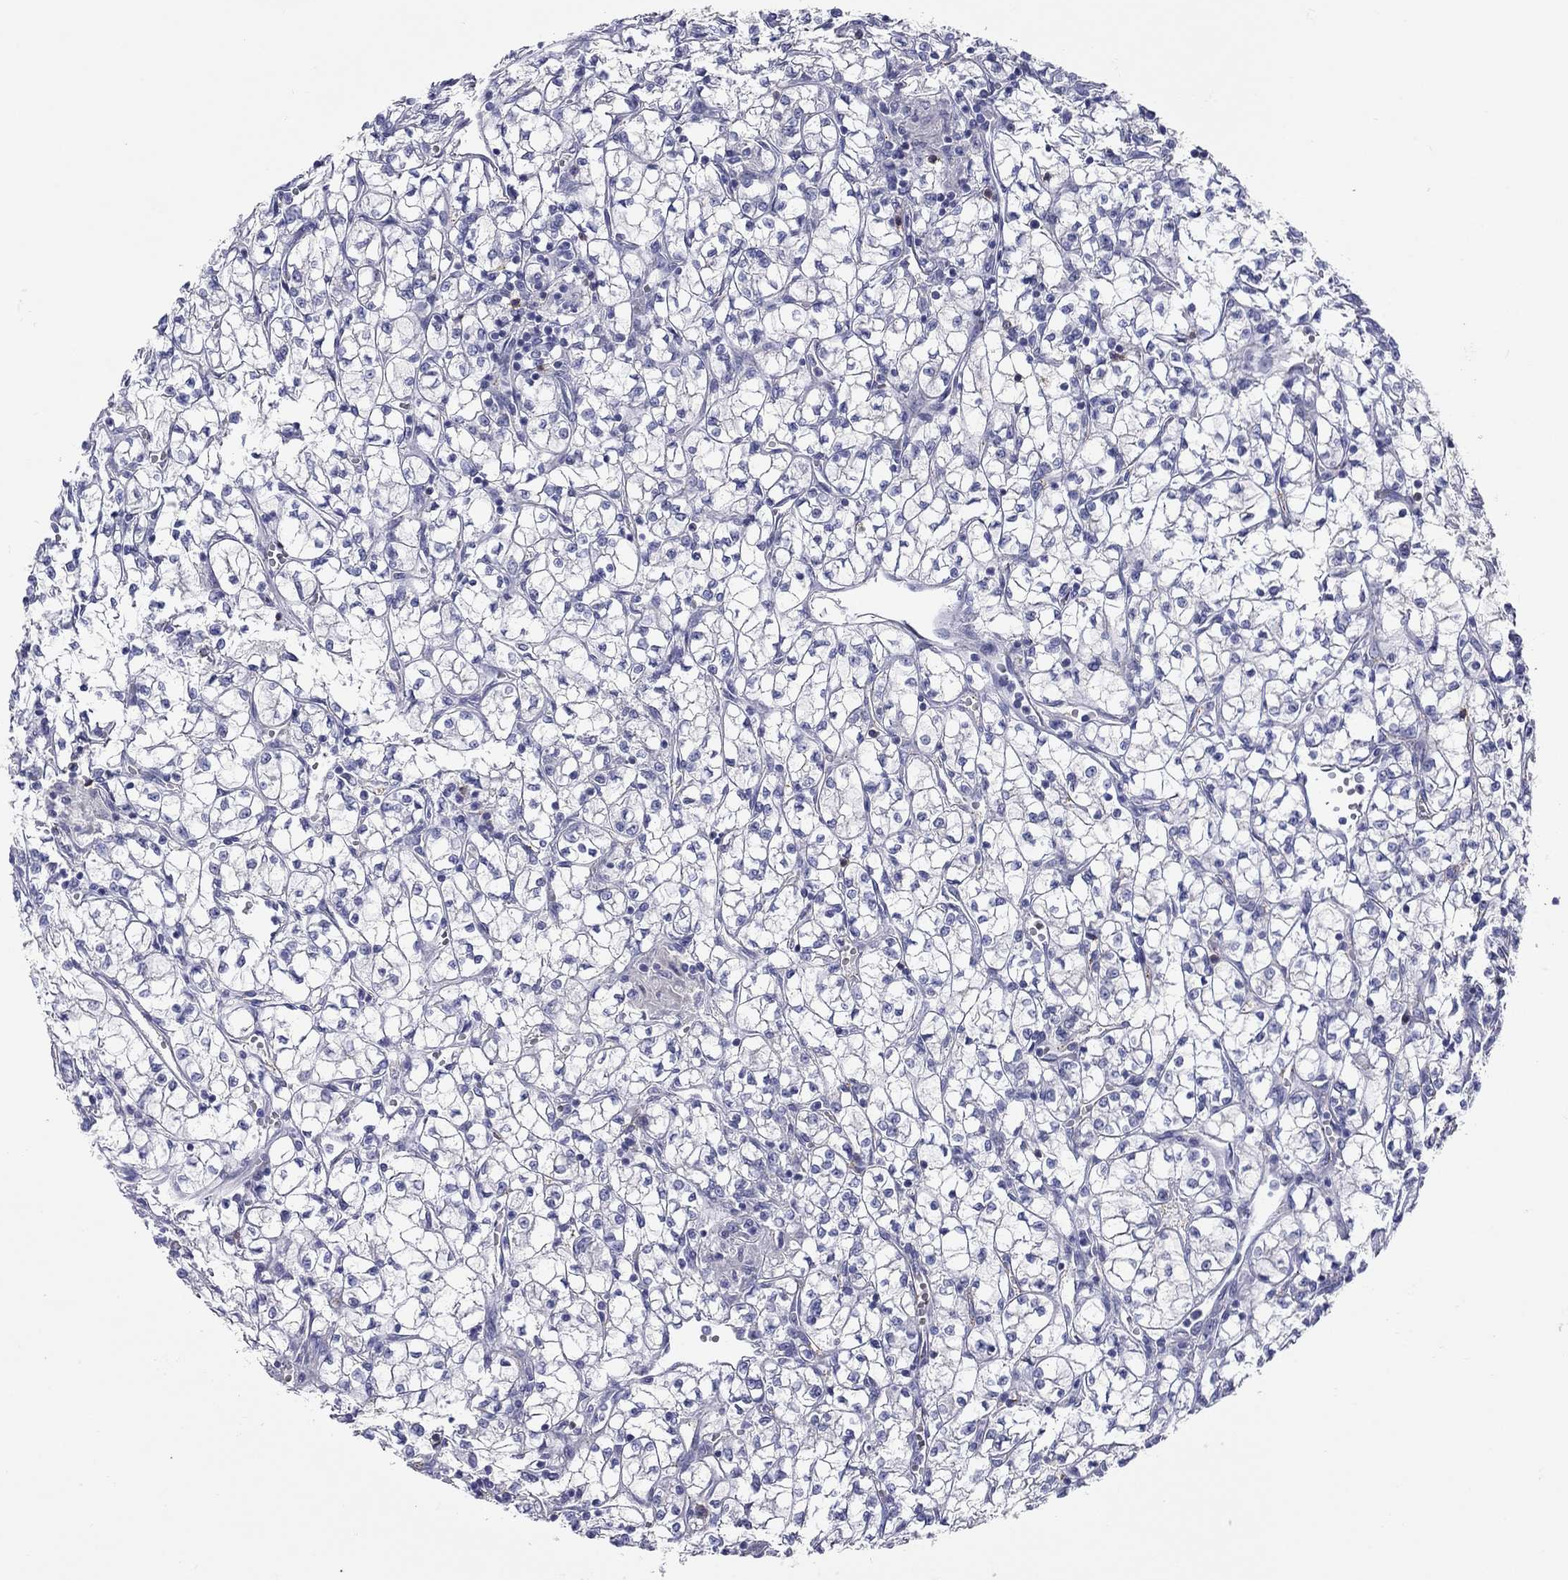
{"staining": {"intensity": "negative", "quantity": "none", "location": "none"}, "tissue": "renal cancer", "cell_type": "Tumor cells", "image_type": "cancer", "snomed": [{"axis": "morphology", "description": "Adenocarcinoma, NOS"}, {"axis": "topography", "description": "Kidney"}], "caption": "Protein analysis of adenocarcinoma (renal) shows no significant staining in tumor cells.", "gene": "ITGAE", "patient": {"sex": "female", "age": 64}}